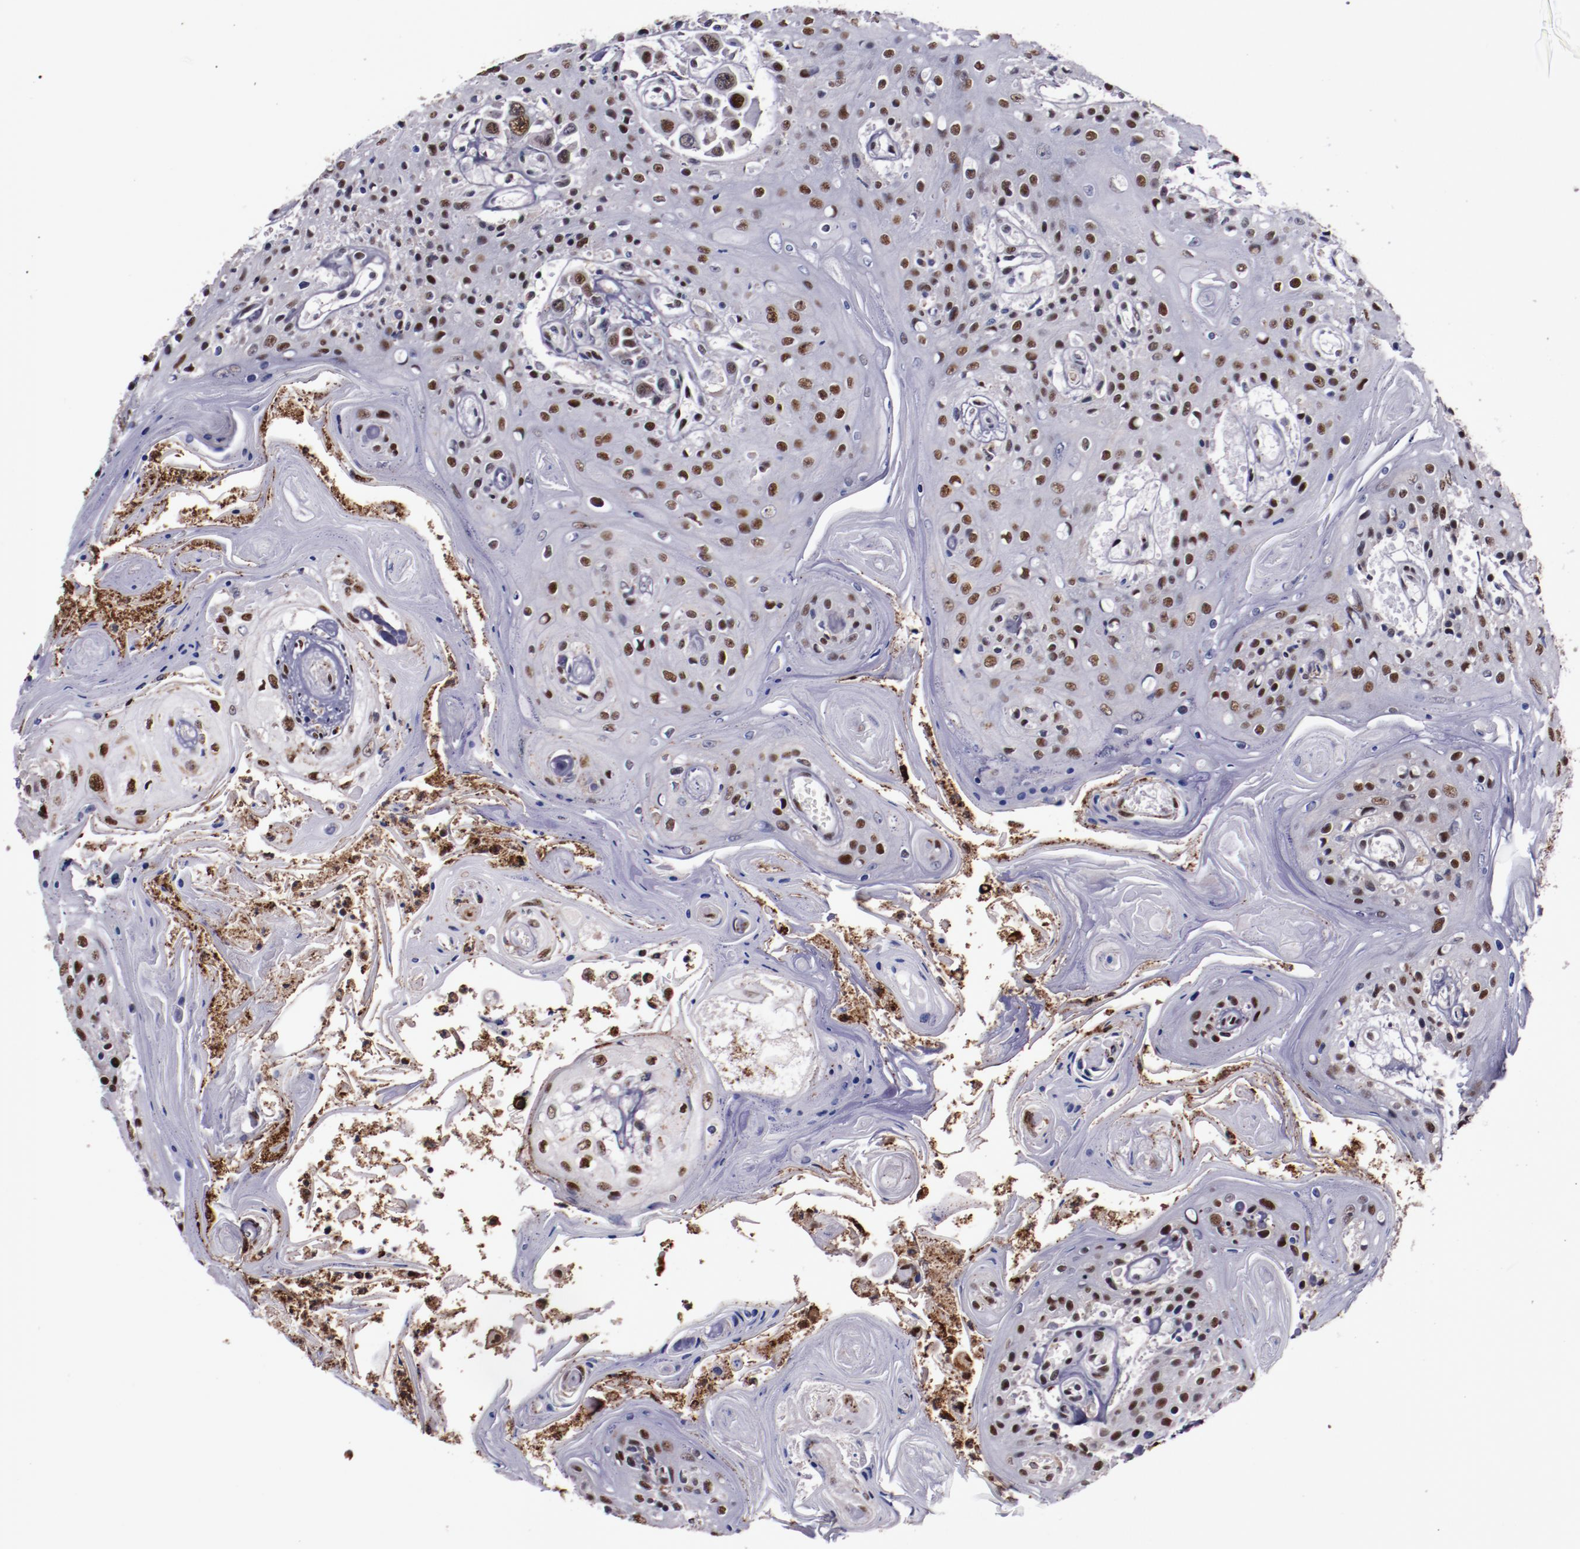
{"staining": {"intensity": "strong", "quantity": ">75%", "location": "nuclear"}, "tissue": "head and neck cancer", "cell_type": "Tumor cells", "image_type": "cancer", "snomed": [{"axis": "morphology", "description": "Squamous cell carcinoma, NOS"}, {"axis": "topography", "description": "Oral tissue"}, {"axis": "topography", "description": "Head-Neck"}], "caption": "Protein staining reveals strong nuclear staining in about >75% of tumor cells in head and neck squamous cell carcinoma. Using DAB (3,3'-diaminobenzidine) (brown) and hematoxylin (blue) stains, captured at high magnification using brightfield microscopy.", "gene": "PPP4R3A", "patient": {"sex": "female", "age": 76}}